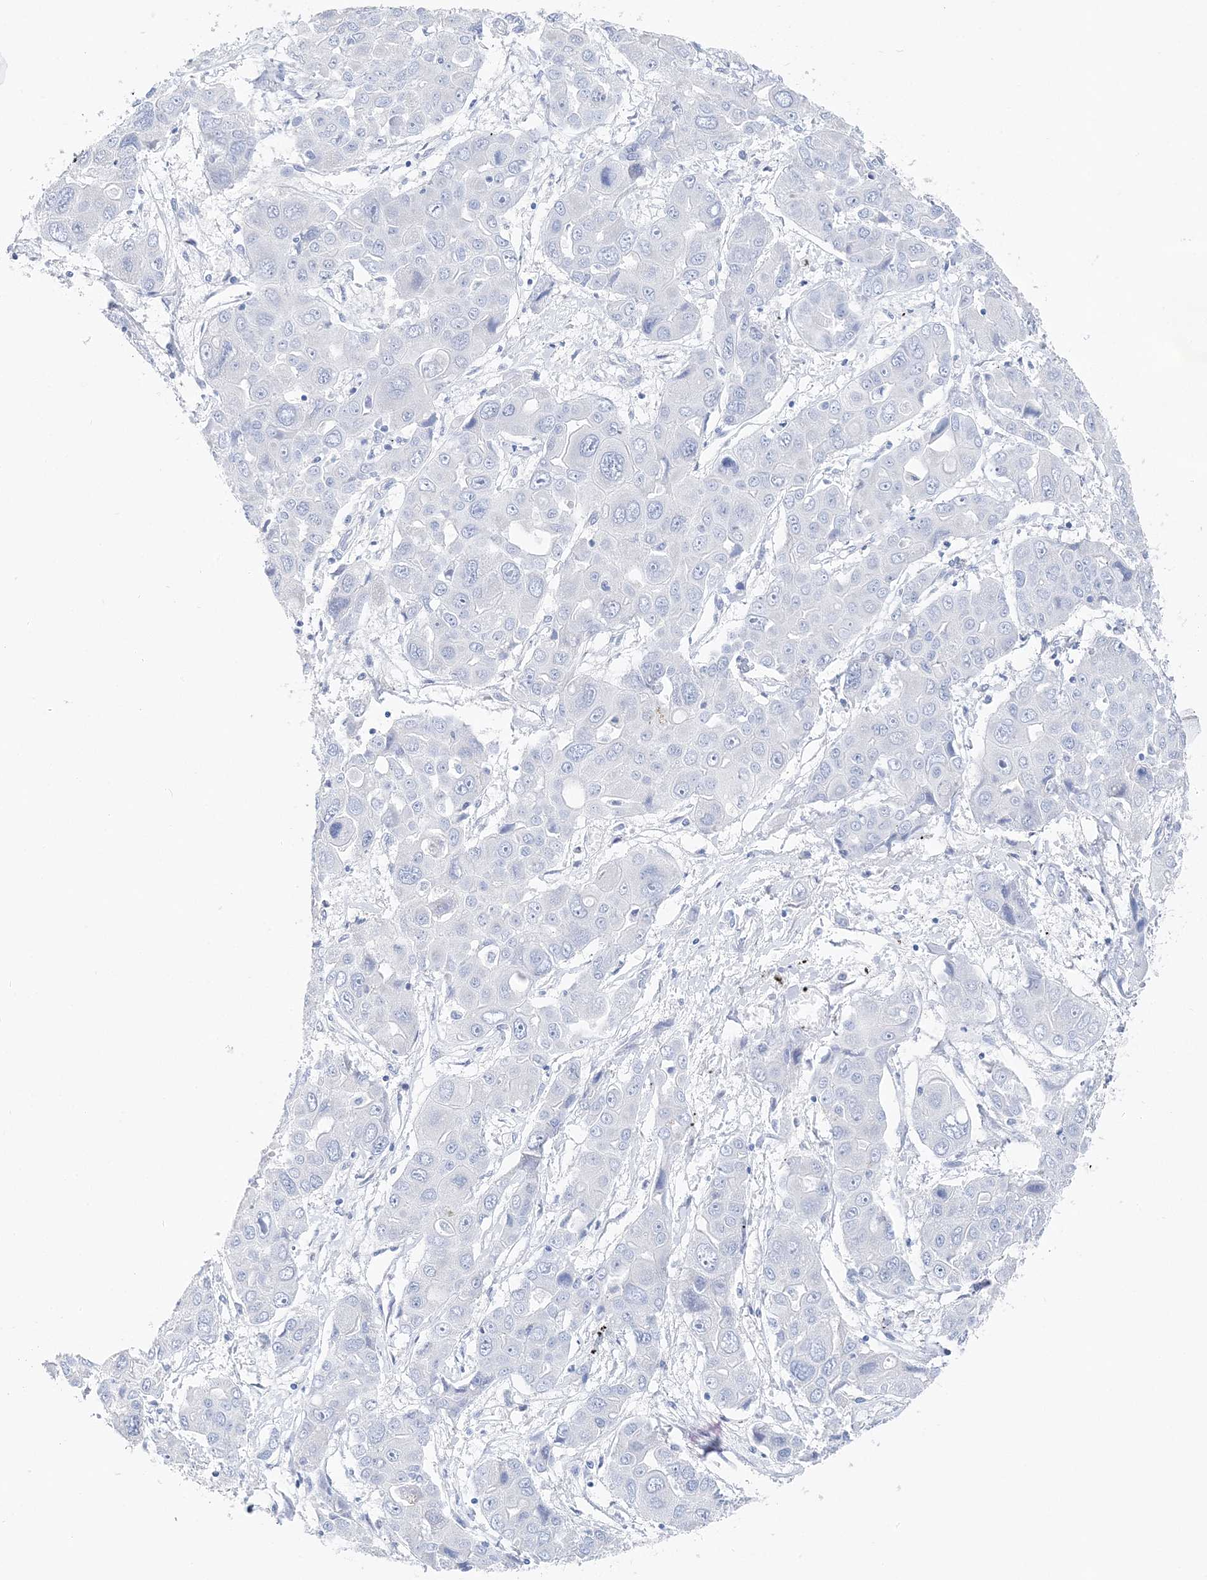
{"staining": {"intensity": "negative", "quantity": "none", "location": "none"}, "tissue": "liver cancer", "cell_type": "Tumor cells", "image_type": "cancer", "snomed": [{"axis": "morphology", "description": "Cholangiocarcinoma"}, {"axis": "topography", "description": "Liver"}], "caption": "Immunohistochemistry photomicrograph of human liver cancer (cholangiocarcinoma) stained for a protein (brown), which shows no expression in tumor cells.", "gene": "TSPYL6", "patient": {"sex": "male", "age": 67}}